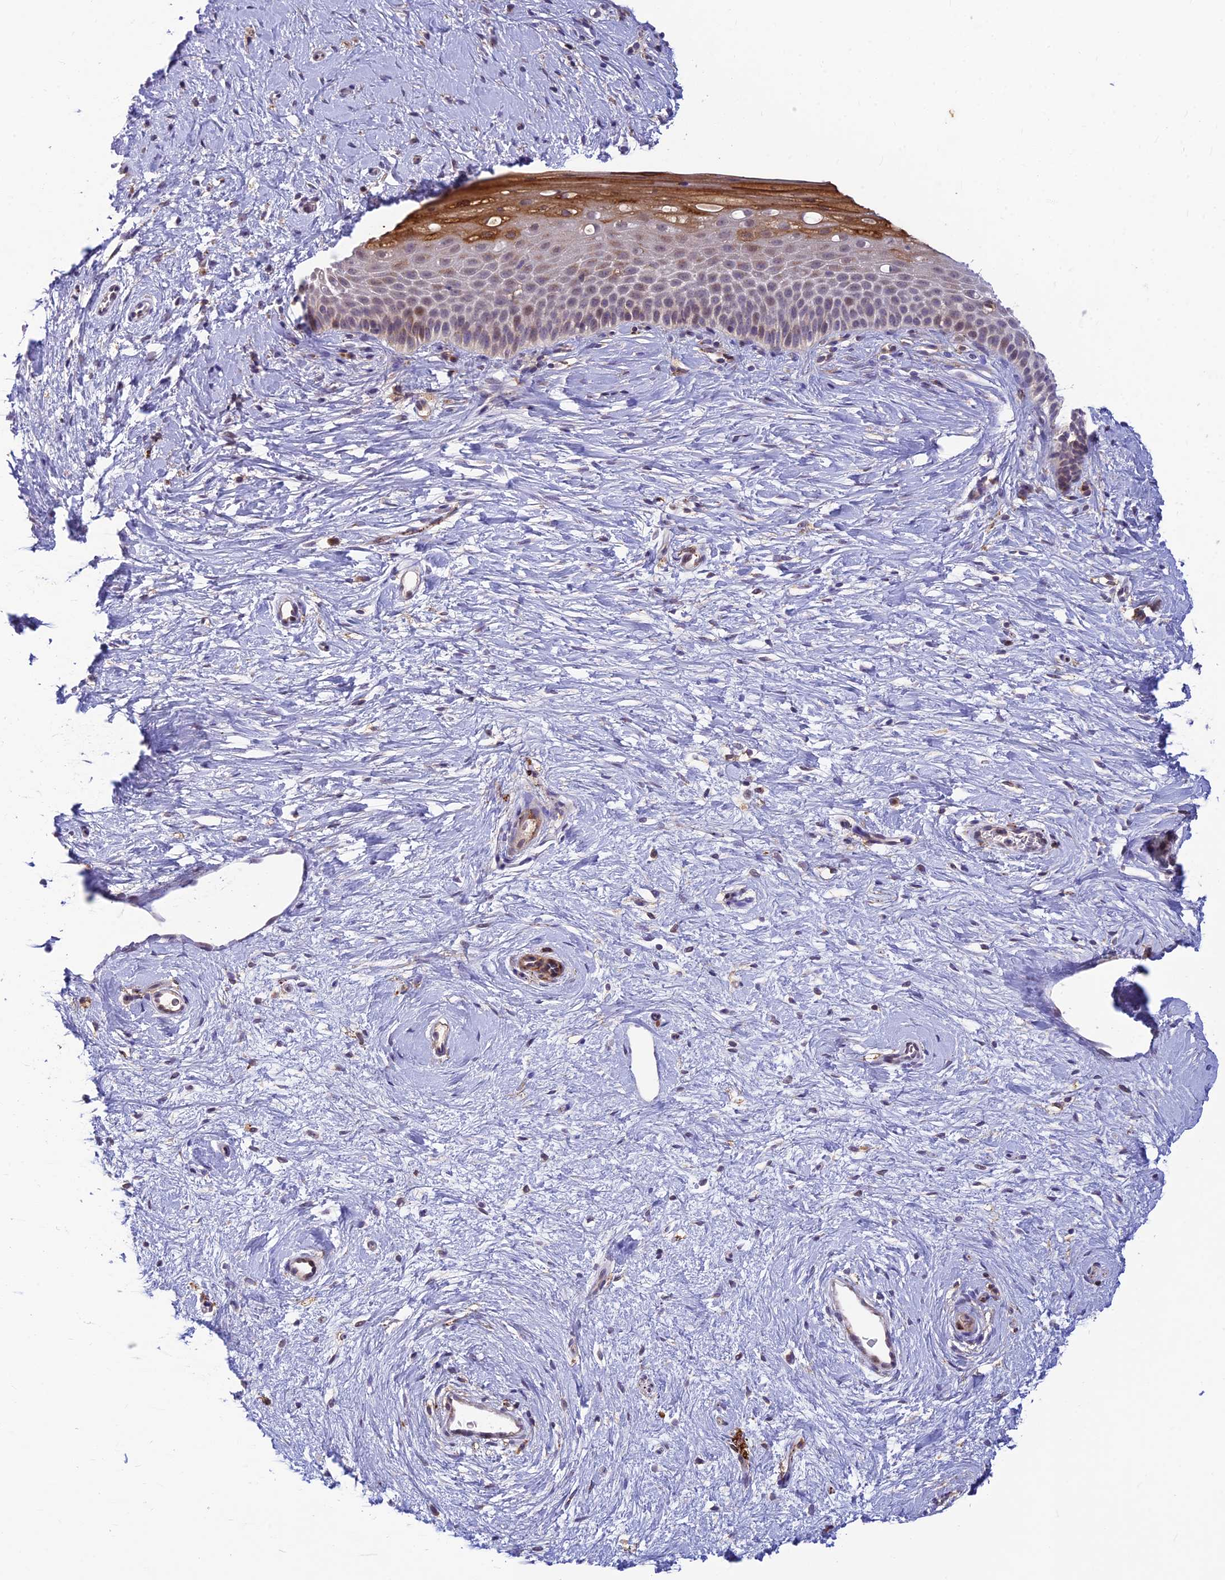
{"staining": {"intensity": "moderate", "quantity": "25%-75%", "location": "cytoplasmic/membranous,nuclear"}, "tissue": "cervix", "cell_type": "Glandular cells", "image_type": "normal", "snomed": [{"axis": "morphology", "description": "Normal tissue, NOS"}, {"axis": "topography", "description": "Cervix"}], "caption": "Immunohistochemistry (IHC) micrograph of benign human cervix stained for a protein (brown), which demonstrates medium levels of moderate cytoplasmic/membranous,nuclear expression in approximately 25%-75% of glandular cells.", "gene": "ASPDH", "patient": {"sex": "female", "age": 57}}